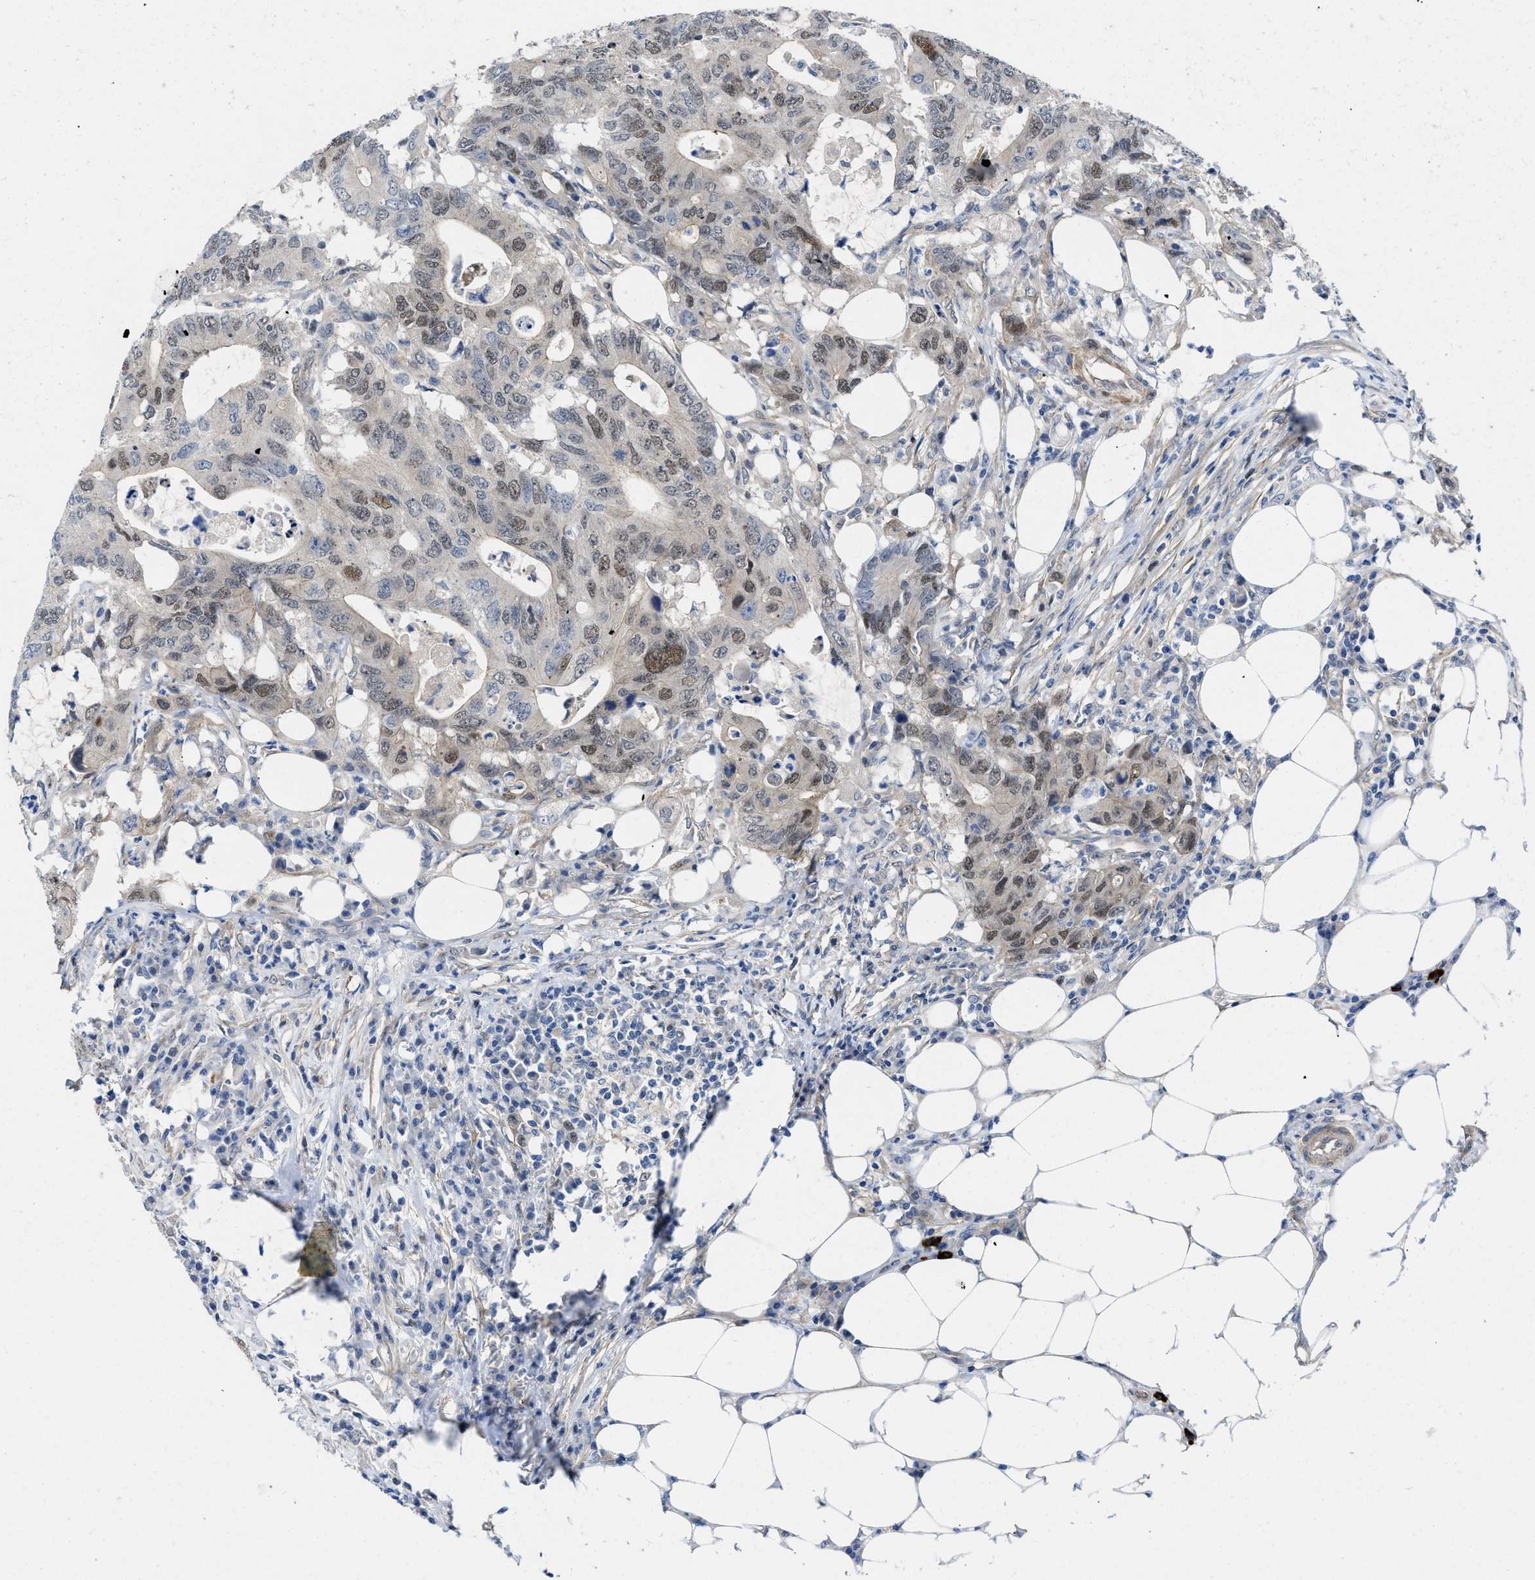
{"staining": {"intensity": "moderate", "quantity": "<25%", "location": "nuclear"}, "tissue": "colorectal cancer", "cell_type": "Tumor cells", "image_type": "cancer", "snomed": [{"axis": "morphology", "description": "Adenocarcinoma, NOS"}, {"axis": "topography", "description": "Colon"}], "caption": "About <25% of tumor cells in human colorectal adenocarcinoma reveal moderate nuclear protein staining as visualized by brown immunohistochemical staining.", "gene": "PDLIM5", "patient": {"sex": "male", "age": 71}}